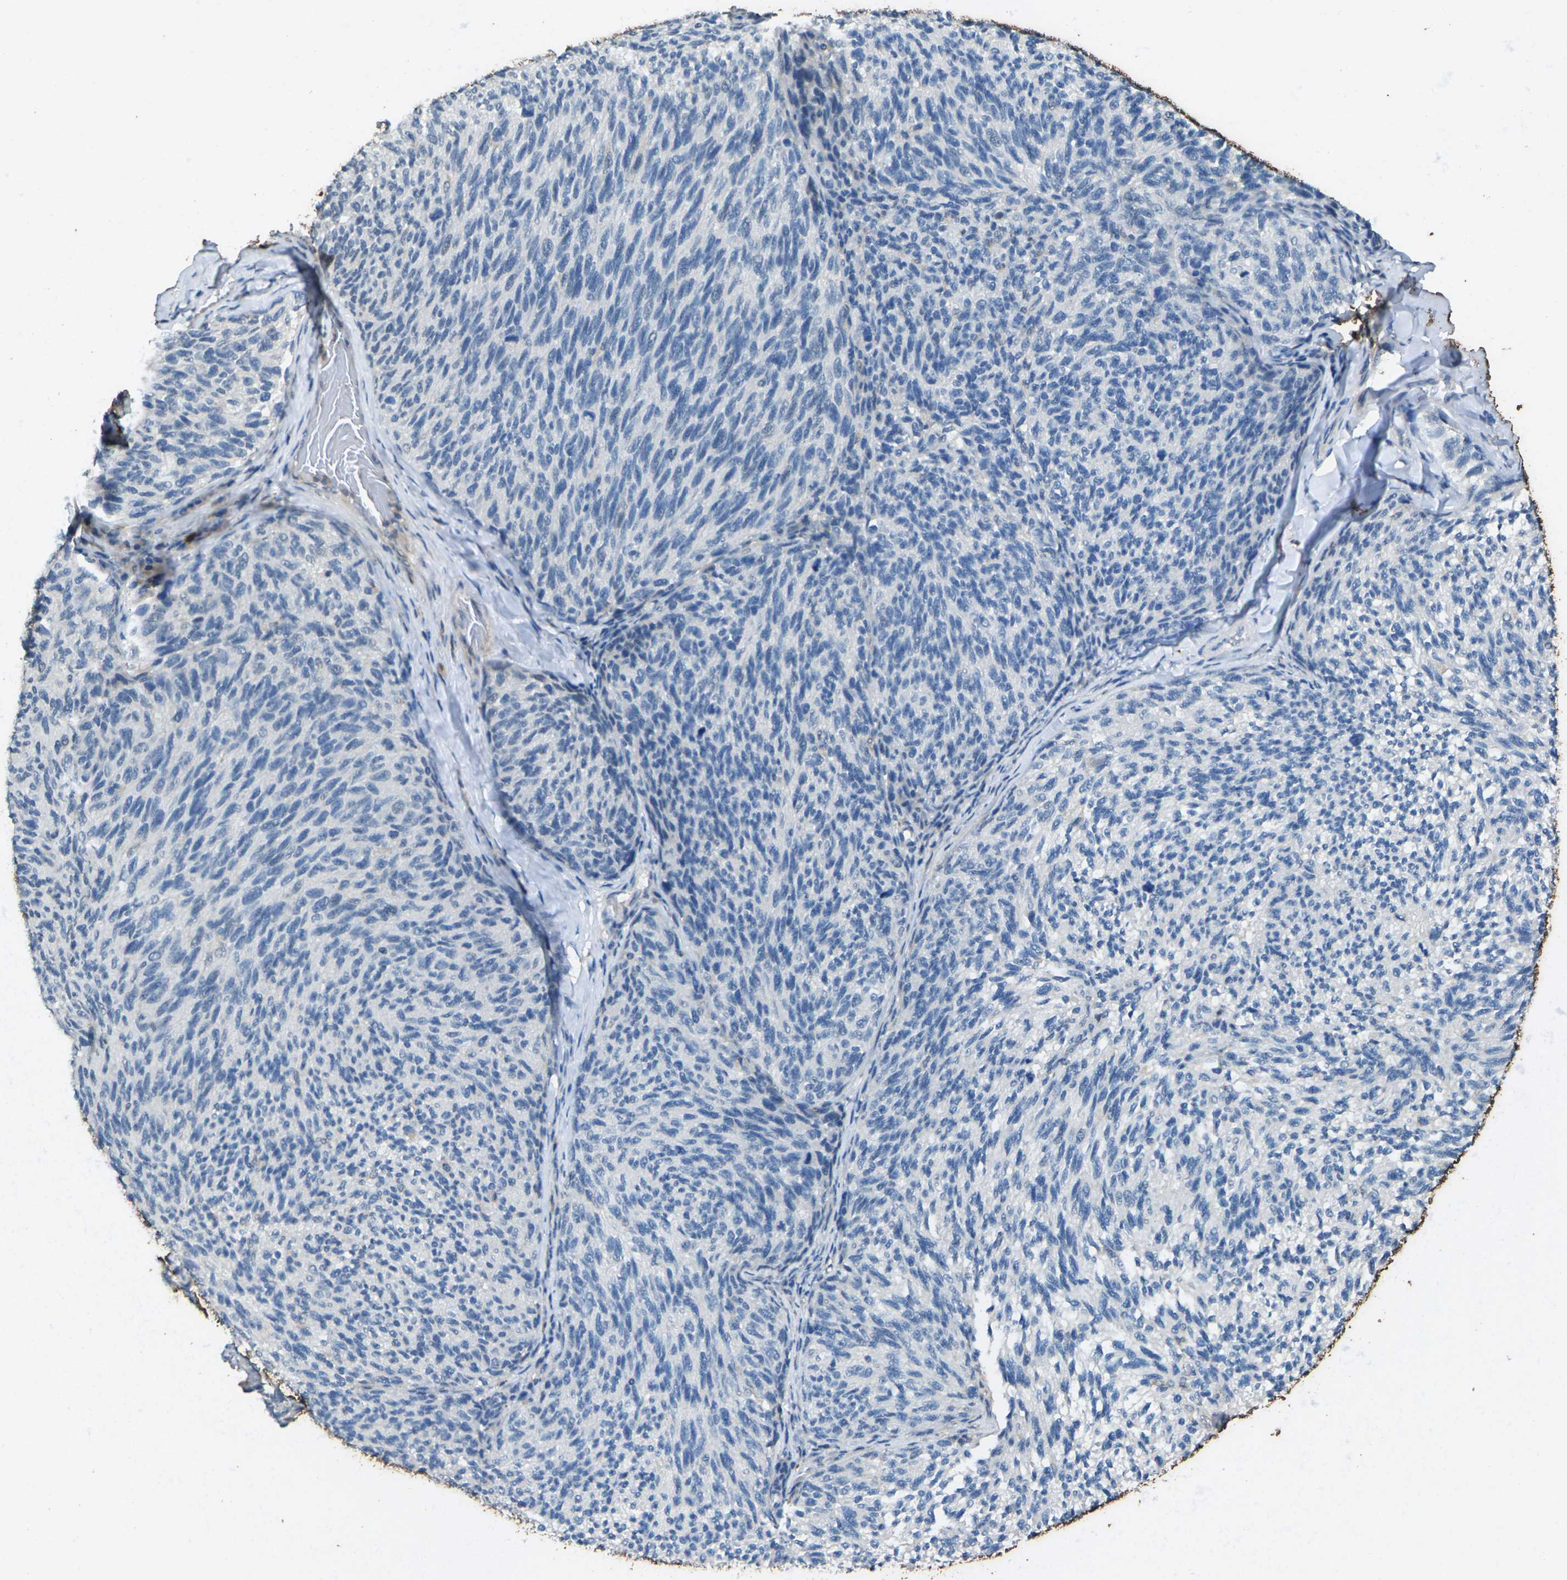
{"staining": {"intensity": "negative", "quantity": "none", "location": "none"}, "tissue": "melanoma", "cell_type": "Tumor cells", "image_type": "cancer", "snomed": [{"axis": "morphology", "description": "Malignant melanoma, NOS"}, {"axis": "topography", "description": "Skin"}], "caption": "Human melanoma stained for a protein using immunohistochemistry demonstrates no staining in tumor cells.", "gene": "SIGLEC14", "patient": {"sex": "female", "age": 73}}